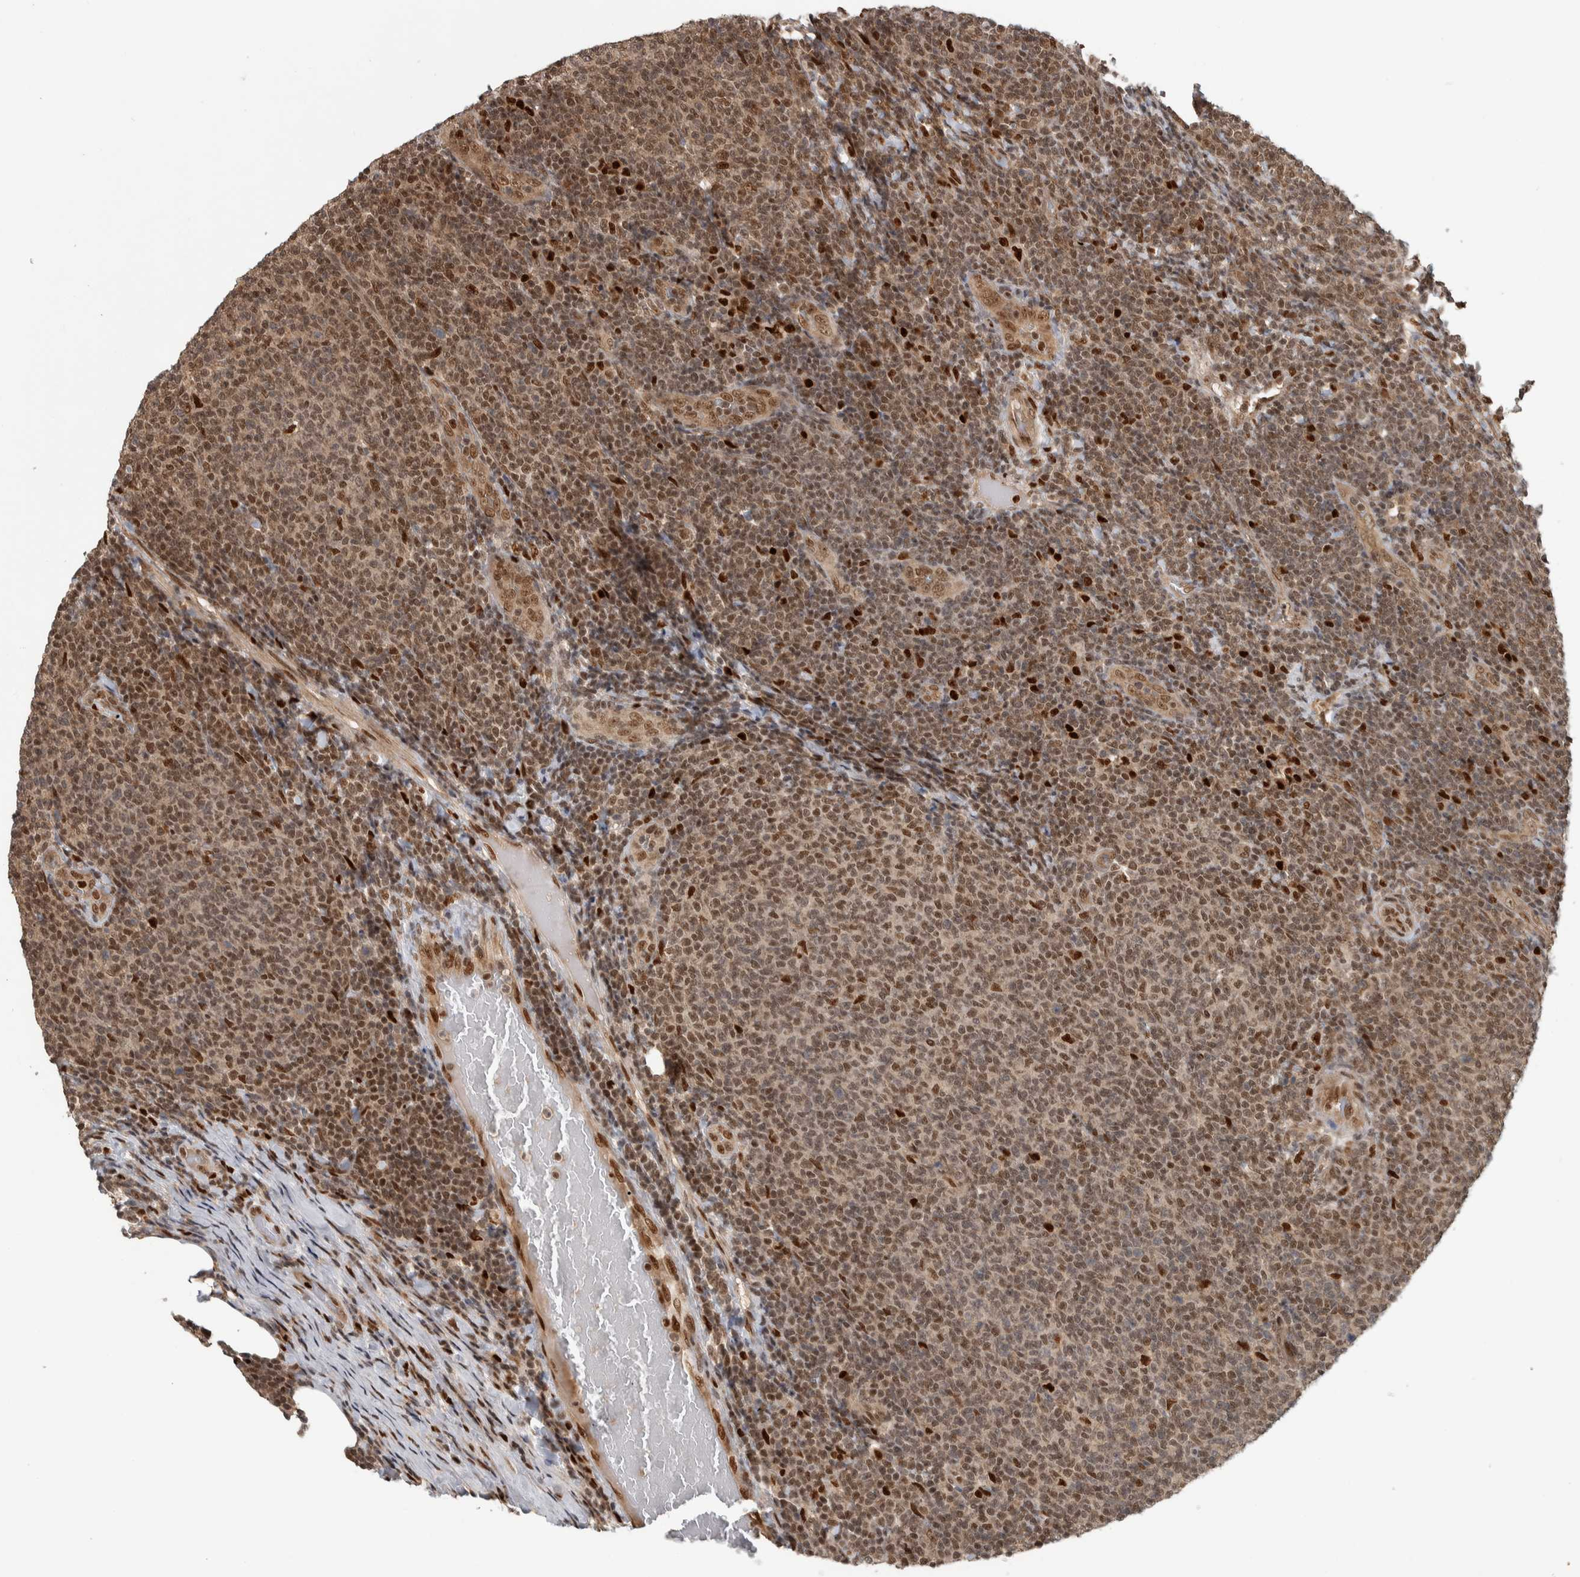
{"staining": {"intensity": "moderate", "quantity": ">75%", "location": "nuclear"}, "tissue": "lymphoma", "cell_type": "Tumor cells", "image_type": "cancer", "snomed": [{"axis": "morphology", "description": "Malignant lymphoma, non-Hodgkin's type, Low grade"}, {"axis": "topography", "description": "Lymph node"}], "caption": "Malignant lymphoma, non-Hodgkin's type (low-grade) tissue reveals moderate nuclear staining in approximately >75% of tumor cells, visualized by immunohistochemistry. Using DAB (brown) and hematoxylin (blue) stains, captured at high magnification using brightfield microscopy.", "gene": "RPS6KA4", "patient": {"sex": "male", "age": 66}}